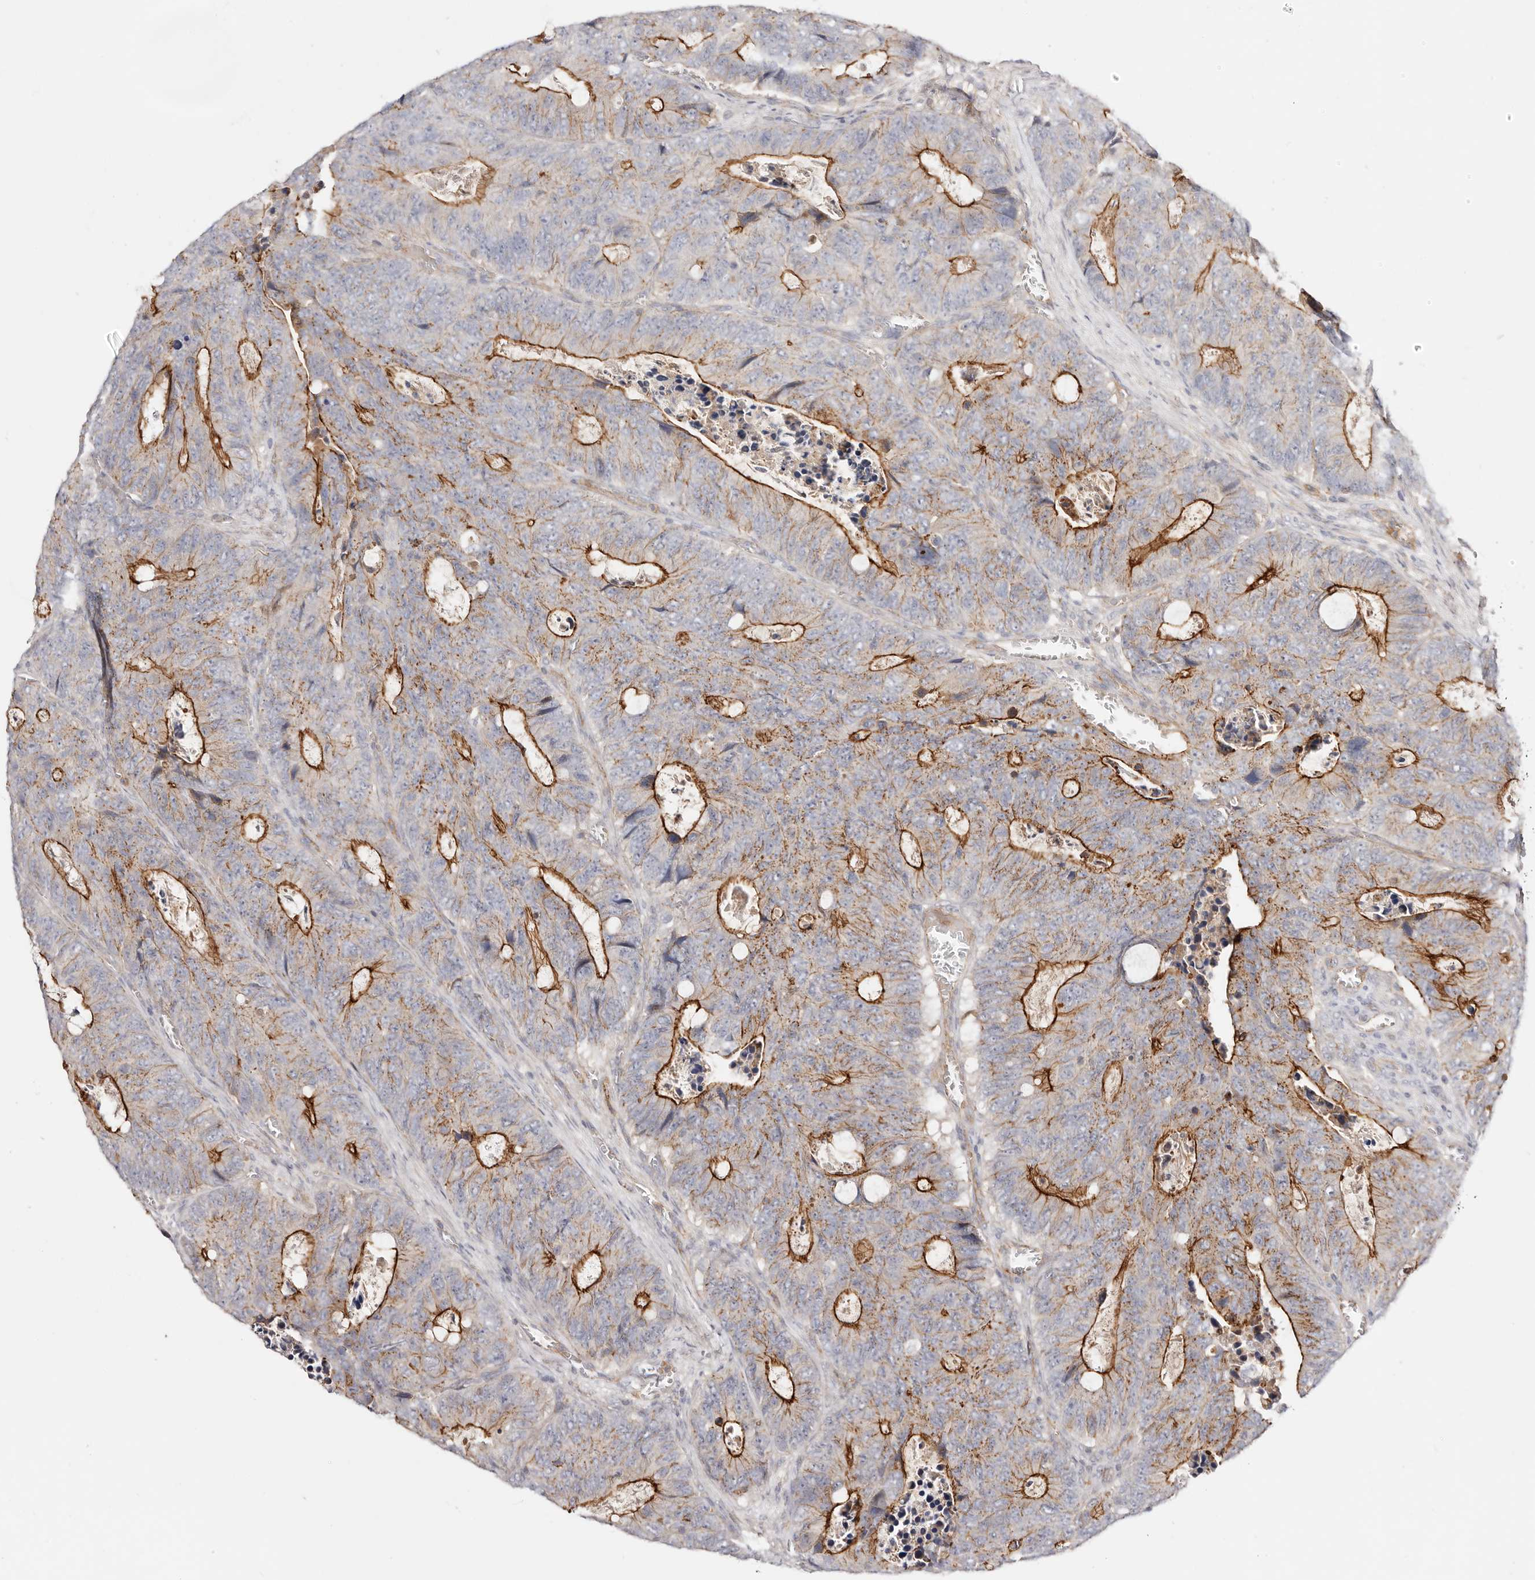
{"staining": {"intensity": "strong", "quantity": "<25%", "location": "cytoplasmic/membranous"}, "tissue": "colorectal cancer", "cell_type": "Tumor cells", "image_type": "cancer", "snomed": [{"axis": "morphology", "description": "Adenocarcinoma, NOS"}, {"axis": "topography", "description": "Colon"}], "caption": "This is a histology image of immunohistochemistry staining of colorectal cancer (adenocarcinoma), which shows strong positivity in the cytoplasmic/membranous of tumor cells.", "gene": "SLC35B2", "patient": {"sex": "male", "age": 87}}